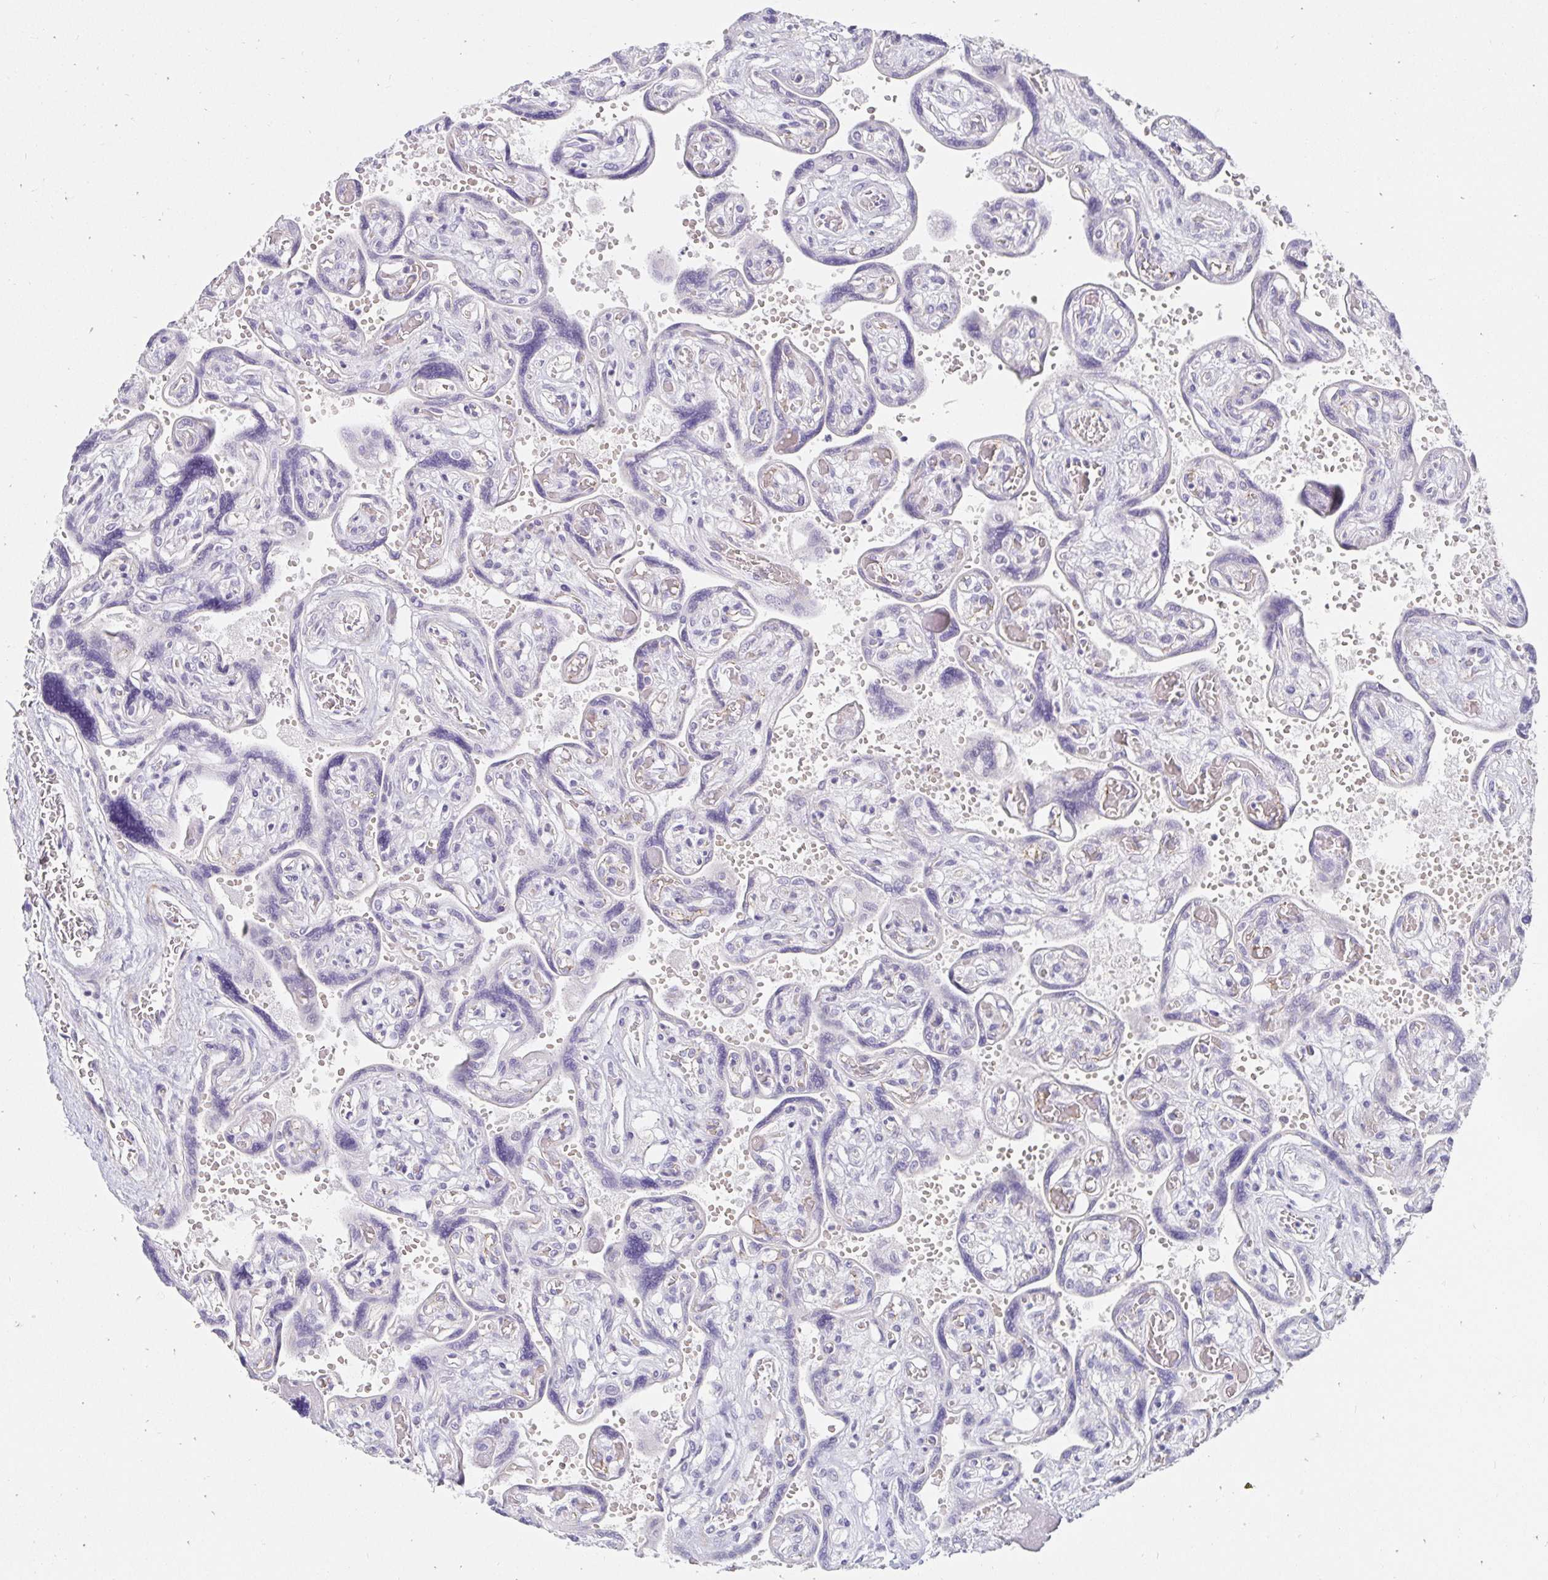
{"staining": {"intensity": "negative", "quantity": "none", "location": "none"}, "tissue": "placenta", "cell_type": "Decidual cells", "image_type": "normal", "snomed": [{"axis": "morphology", "description": "Normal tissue, NOS"}, {"axis": "topography", "description": "Placenta"}], "caption": "Immunohistochemical staining of normal placenta shows no significant expression in decidual cells. (Immunohistochemistry (ihc), brightfield microscopy, high magnification).", "gene": "PDX1", "patient": {"sex": "female", "age": 32}}